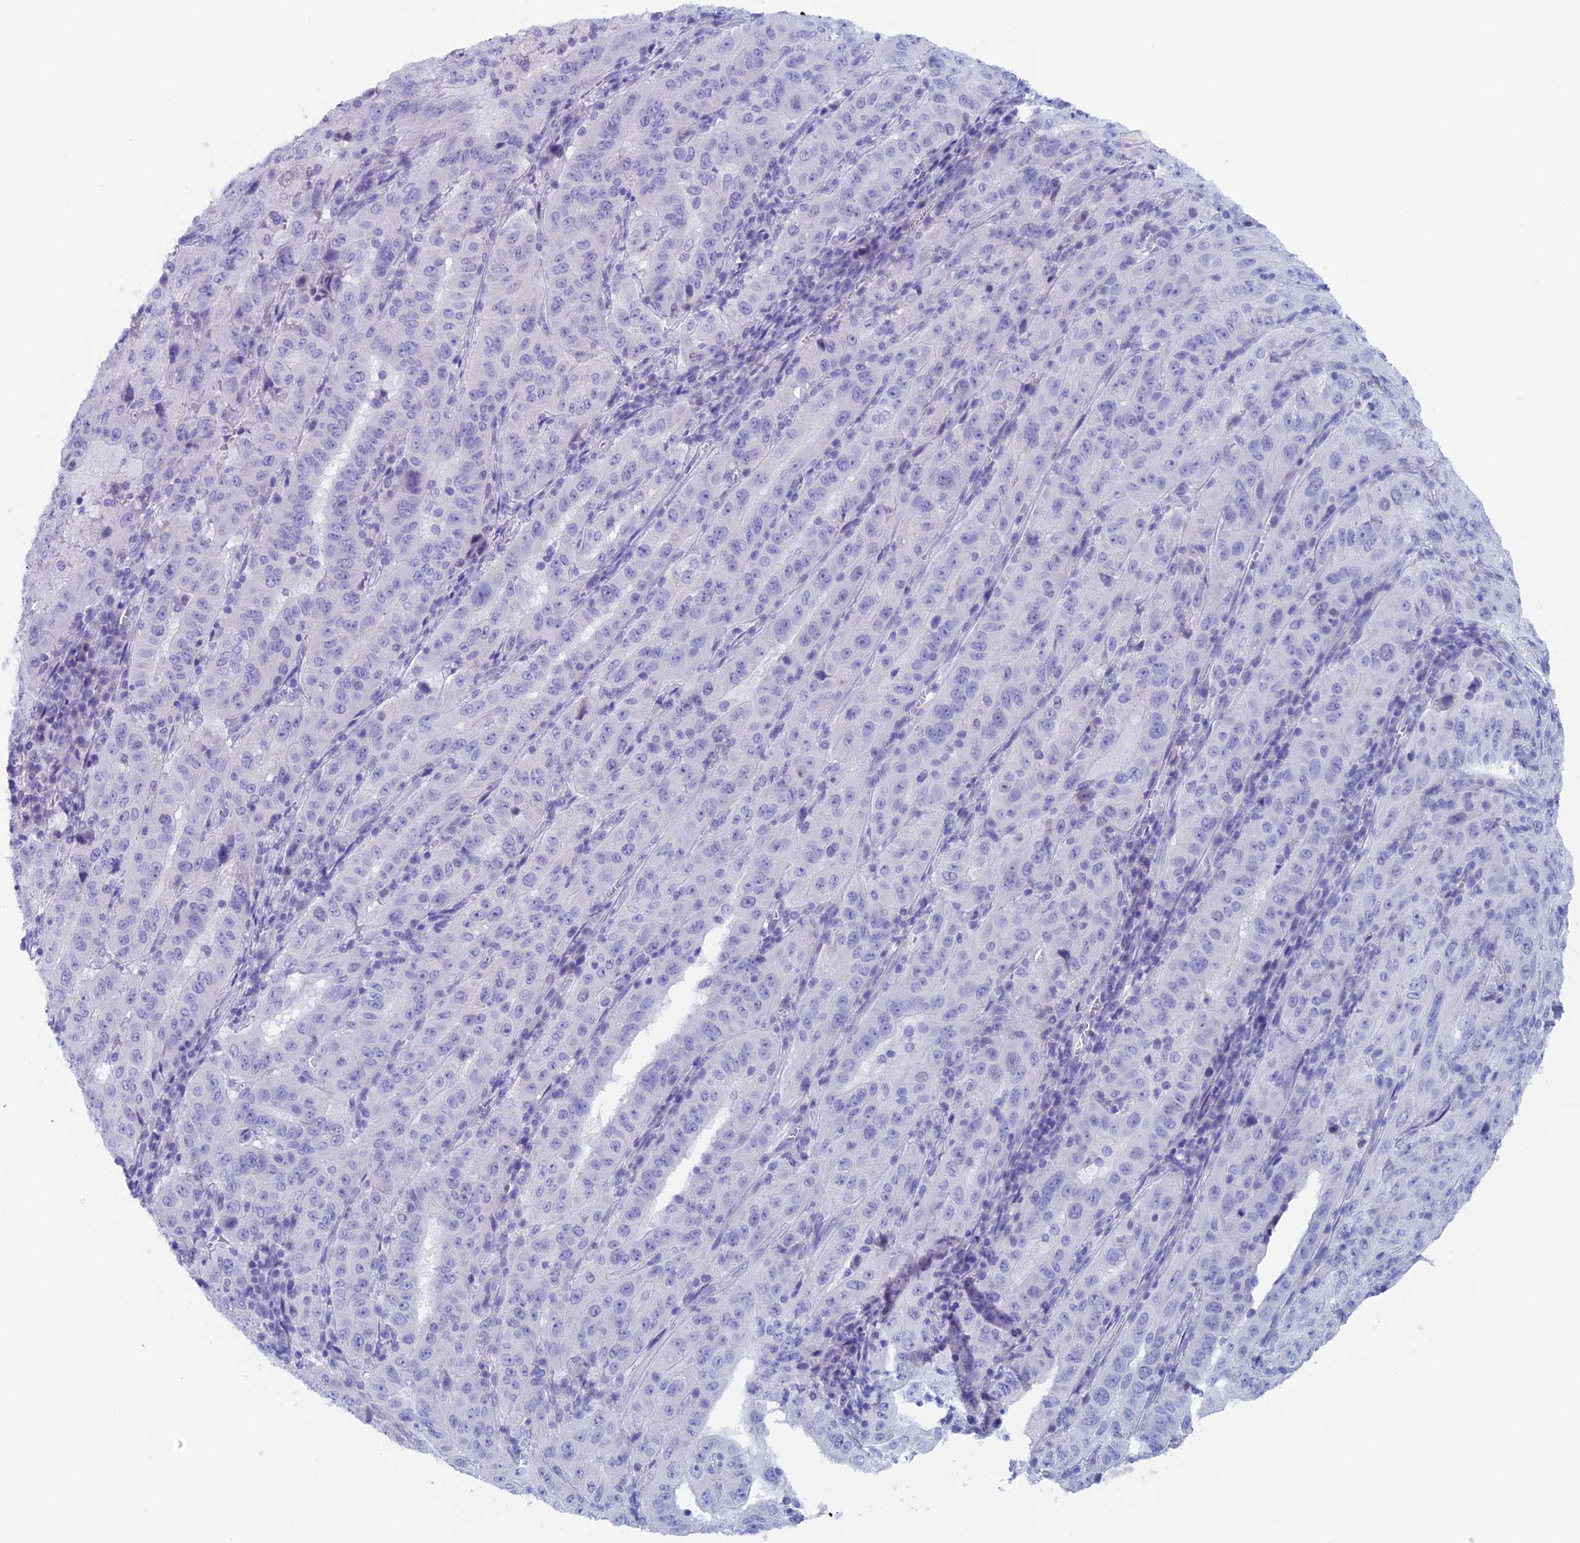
{"staining": {"intensity": "negative", "quantity": "none", "location": "none"}, "tissue": "pancreatic cancer", "cell_type": "Tumor cells", "image_type": "cancer", "snomed": [{"axis": "morphology", "description": "Adenocarcinoma, NOS"}, {"axis": "topography", "description": "Pancreas"}], "caption": "An image of pancreatic adenocarcinoma stained for a protein exhibits no brown staining in tumor cells. (DAB immunohistochemistry (IHC) visualized using brightfield microscopy, high magnification).", "gene": "PSMC3IP", "patient": {"sex": "male", "age": 63}}